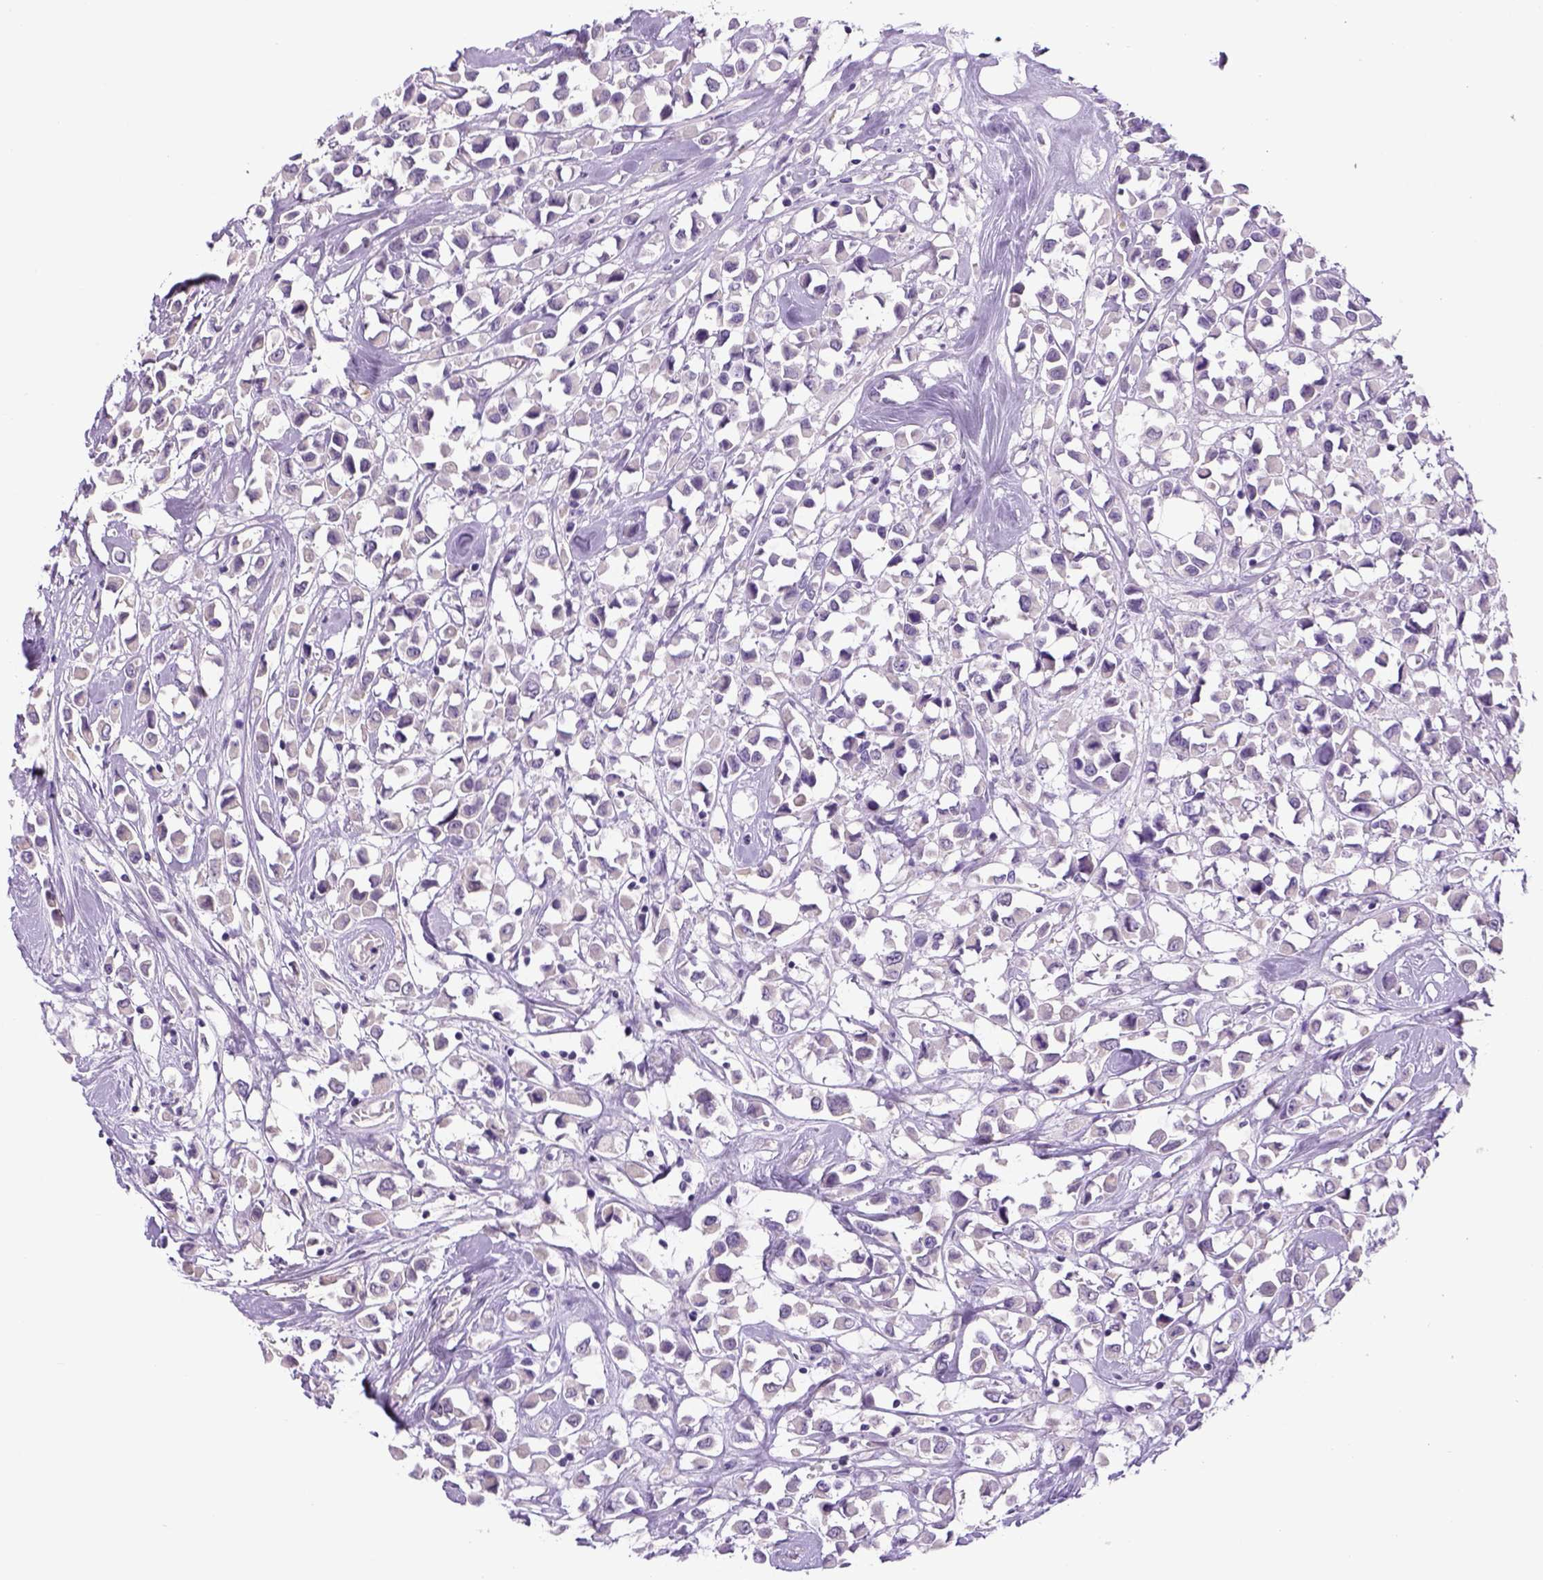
{"staining": {"intensity": "negative", "quantity": "none", "location": "none"}, "tissue": "breast cancer", "cell_type": "Tumor cells", "image_type": "cancer", "snomed": [{"axis": "morphology", "description": "Duct carcinoma"}, {"axis": "topography", "description": "Breast"}], "caption": "Invasive ductal carcinoma (breast) stained for a protein using IHC demonstrates no staining tumor cells.", "gene": "DBH", "patient": {"sex": "female", "age": 61}}